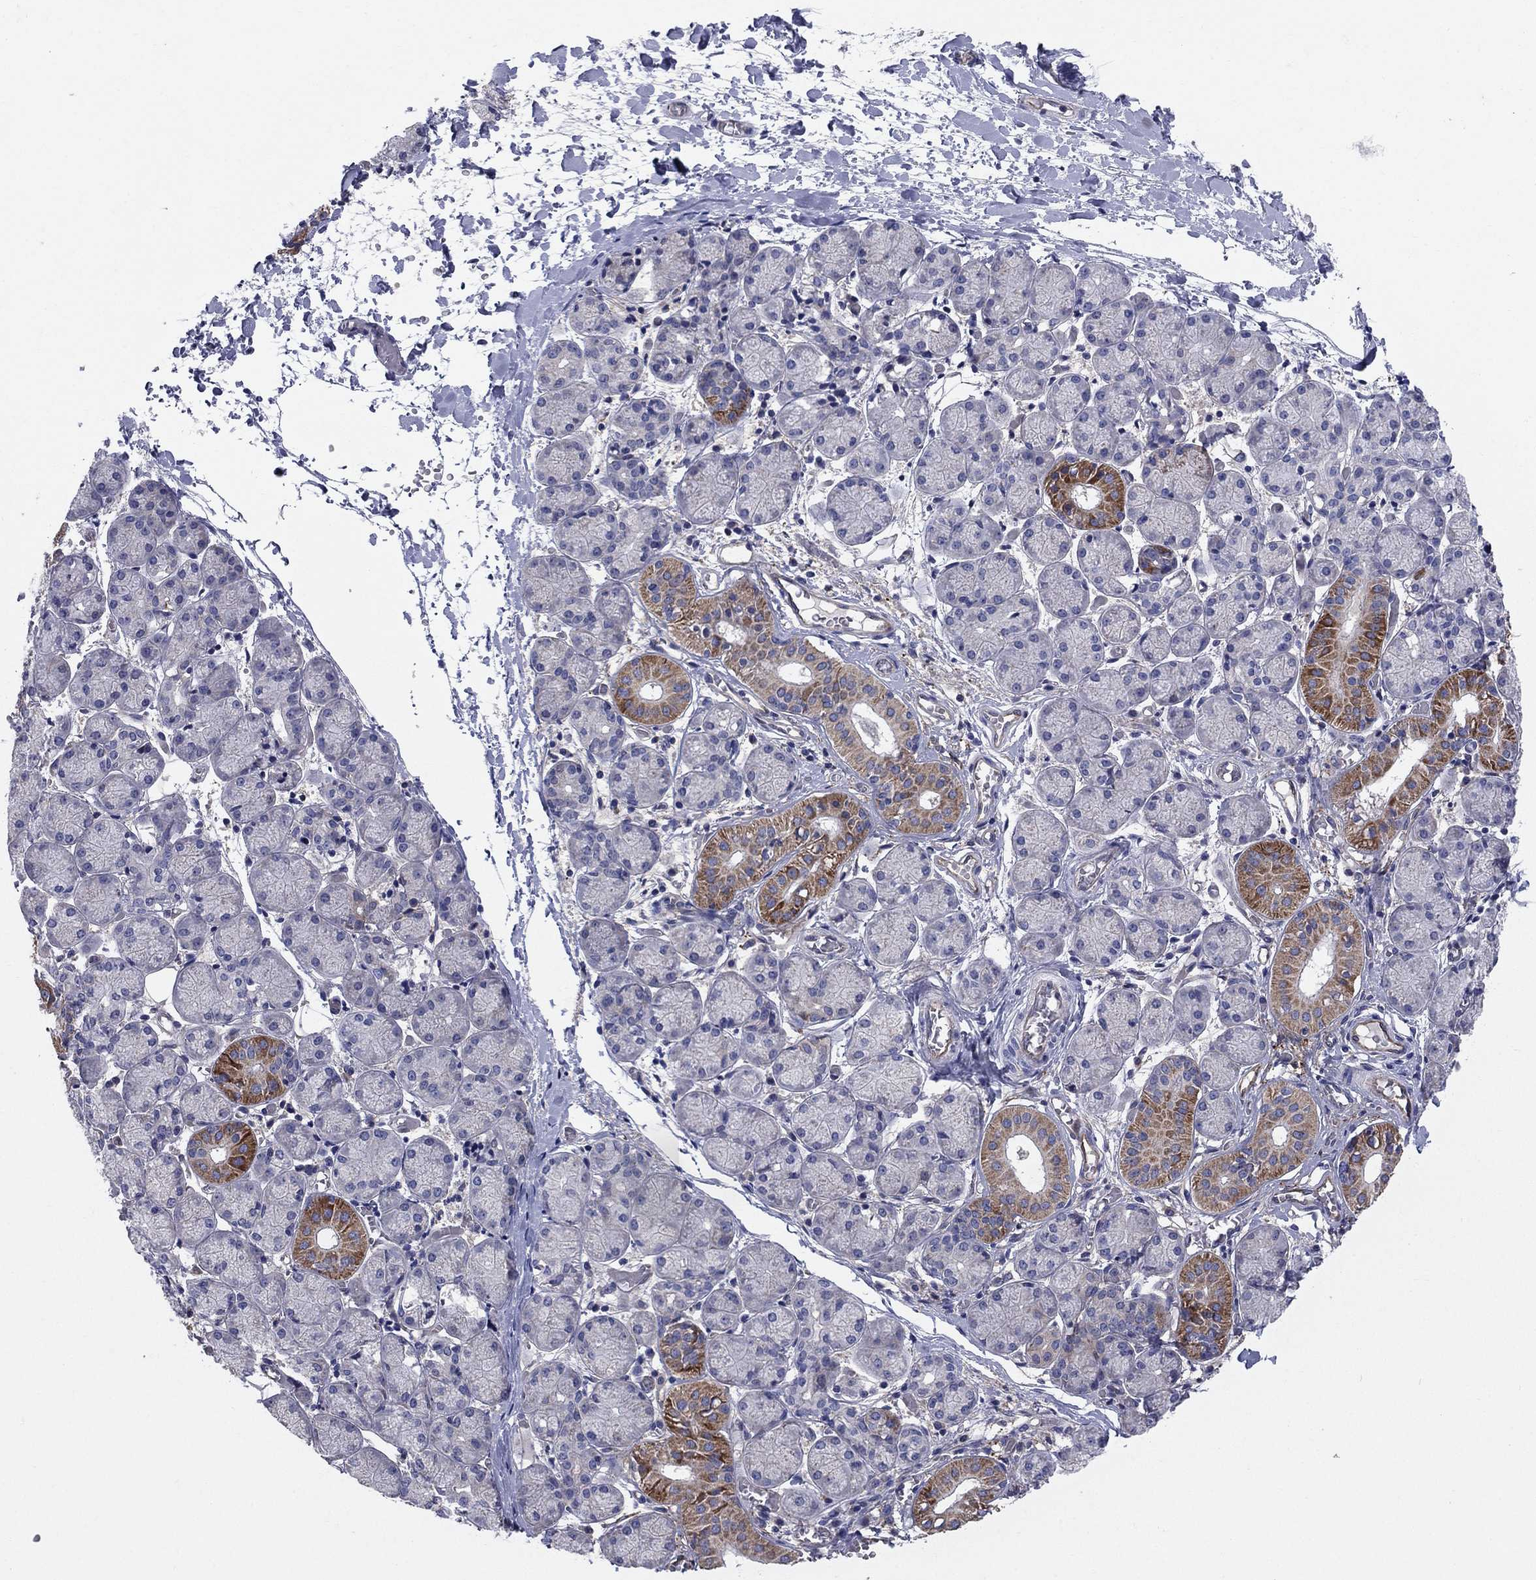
{"staining": {"intensity": "strong", "quantity": "<25%", "location": "cytoplasmic/membranous"}, "tissue": "salivary gland", "cell_type": "Glandular cells", "image_type": "normal", "snomed": [{"axis": "morphology", "description": "Normal tissue, NOS"}, {"axis": "topography", "description": "Salivary gland"}, {"axis": "topography", "description": "Peripheral nerve tissue"}], "caption": "This photomicrograph shows immunohistochemistry (IHC) staining of normal salivary gland, with medium strong cytoplasmic/membranous positivity in about <25% of glandular cells.", "gene": "EMP2", "patient": {"sex": "female", "age": 24}}